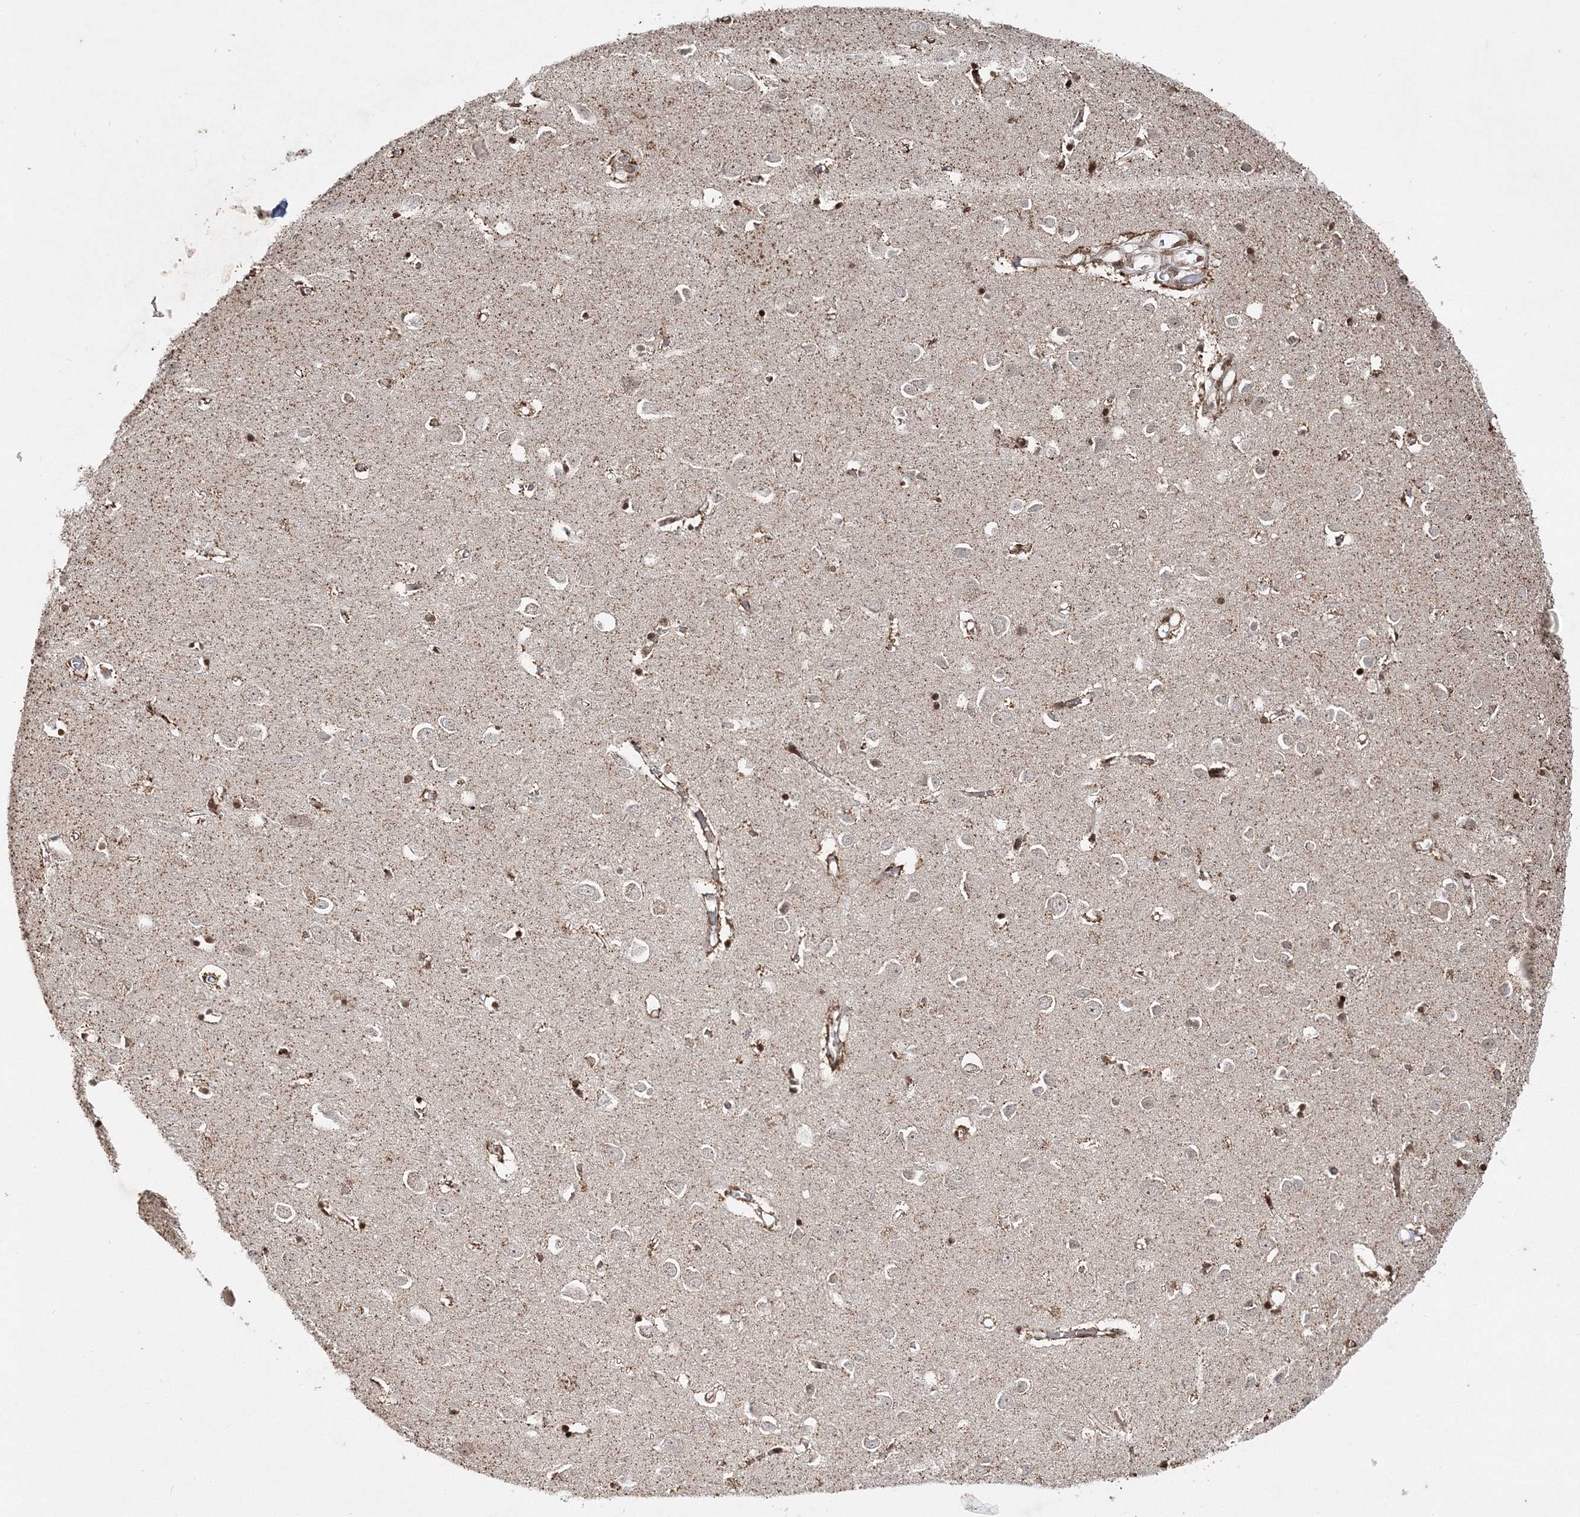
{"staining": {"intensity": "moderate", "quantity": ">75%", "location": "cytoplasmic/membranous,nuclear"}, "tissue": "cerebral cortex", "cell_type": "Endothelial cells", "image_type": "normal", "snomed": [{"axis": "morphology", "description": "Normal tissue, NOS"}, {"axis": "topography", "description": "Cerebral cortex"}], "caption": "Approximately >75% of endothelial cells in normal human cerebral cortex demonstrate moderate cytoplasmic/membranous,nuclear protein staining as visualized by brown immunohistochemical staining.", "gene": "CARM1", "patient": {"sex": "female", "age": 64}}